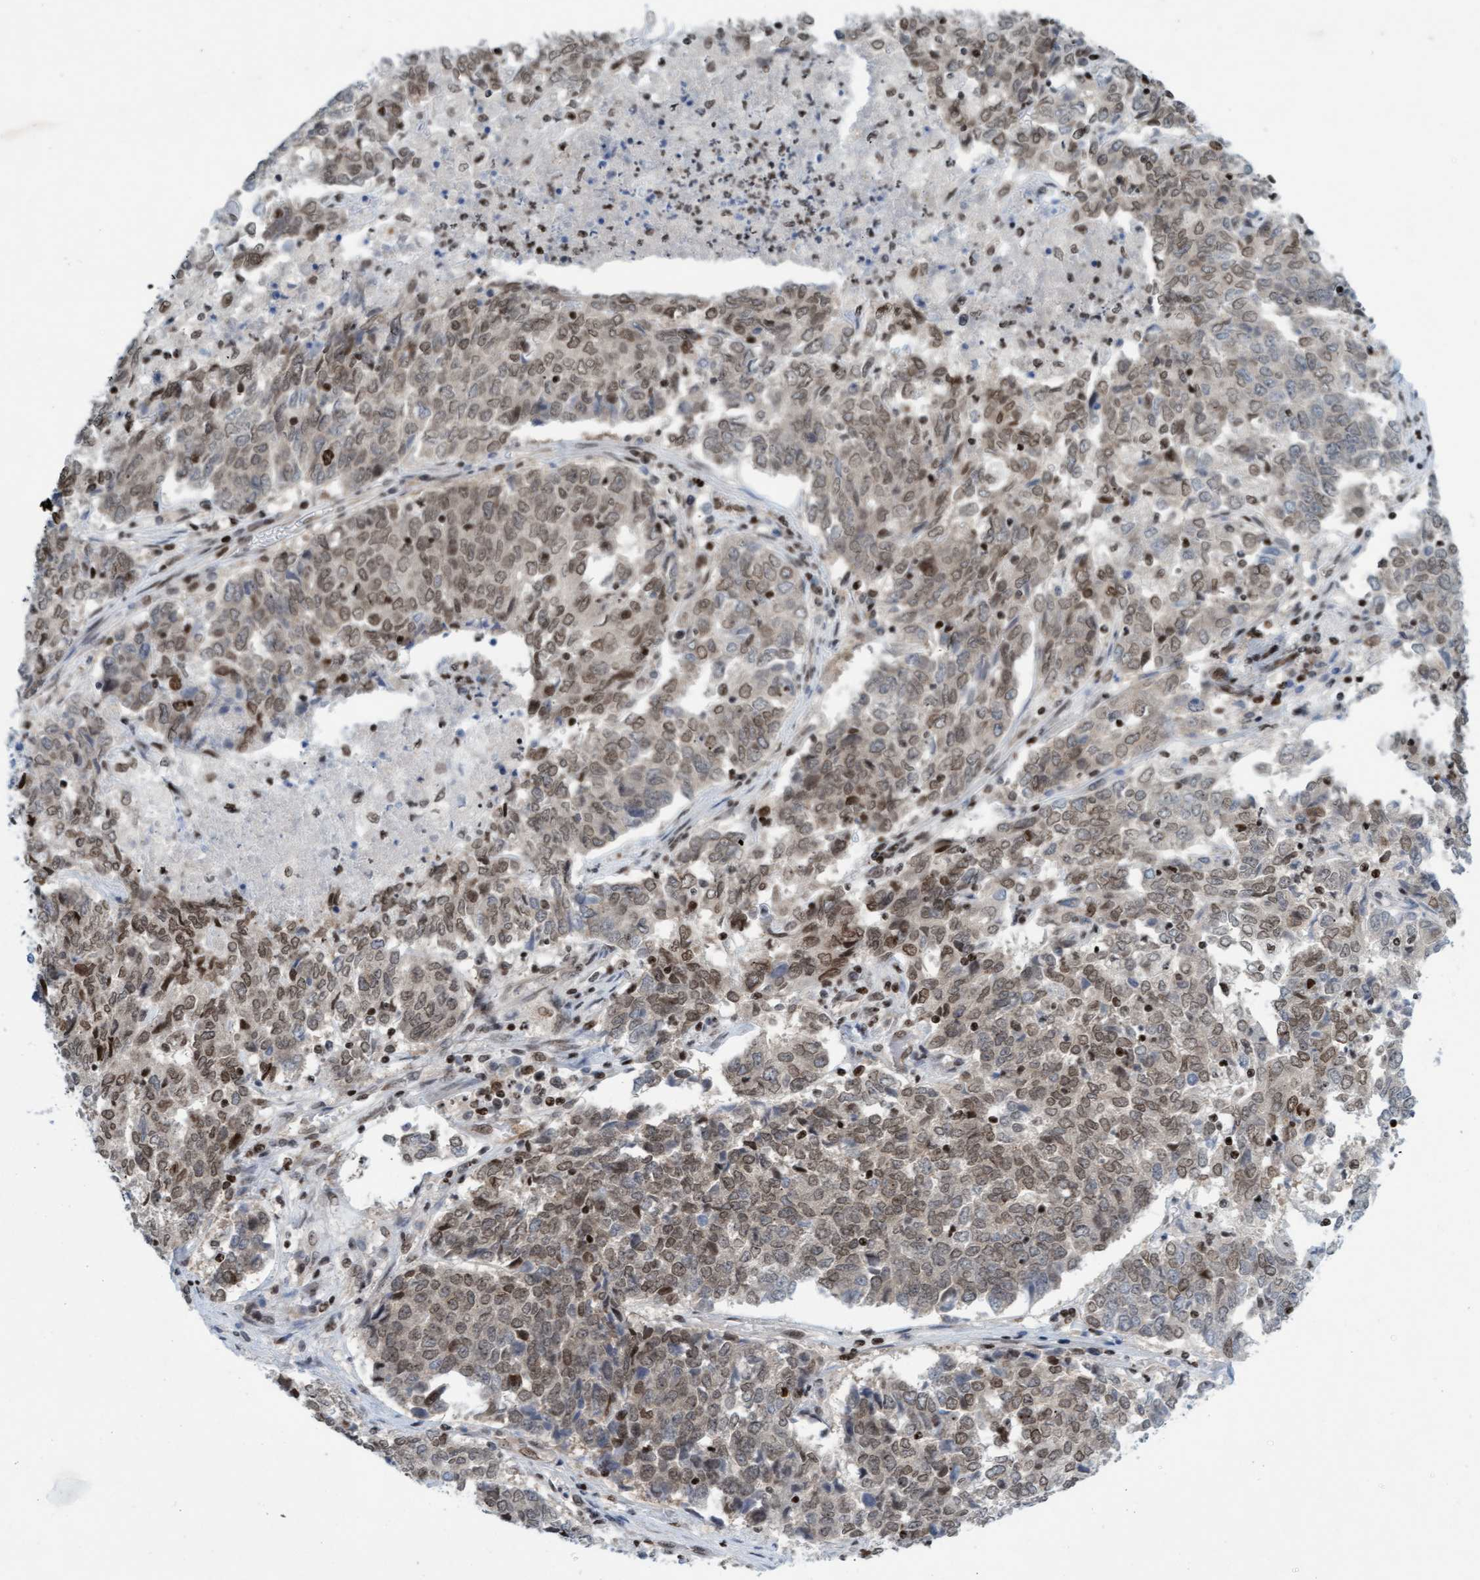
{"staining": {"intensity": "weak", "quantity": ">75%", "location": "nuclear"}, "tissue": "endometrial cancer", "cell_type": "Tumor cells", "image_type": "cancer", "snomed": [{"axis": "morphology", "description": "Adenocarcinoma, NOS"}, {"axis": "topography", "description": "Endometrium"}], "caption": "Weak nuclear staining is present in about >75% of tumor cells in adenocarcinoma (endometrial).", "gene": "GLRX2", "patient": {"sex": "female", "age": 80}}